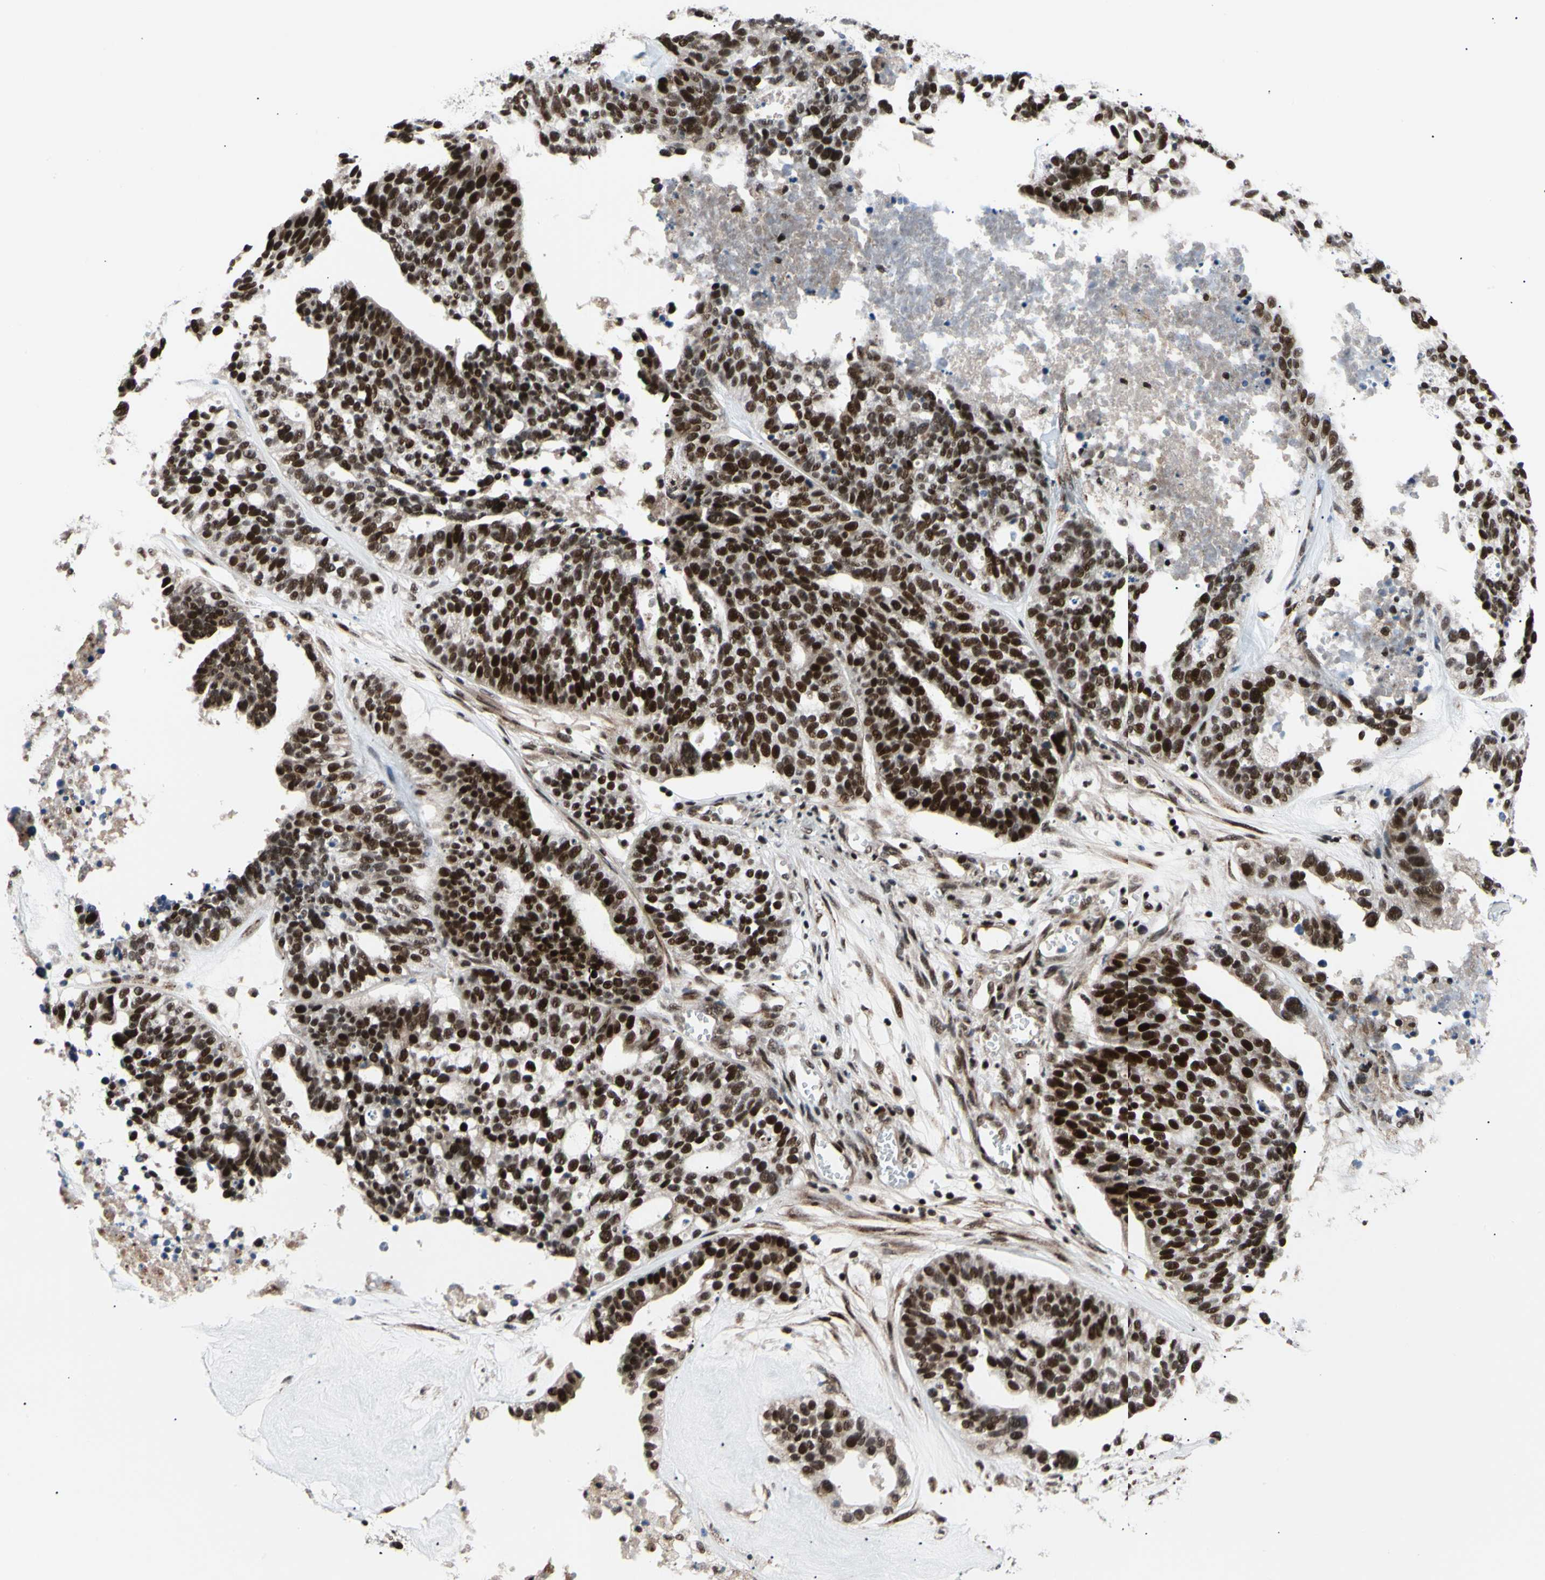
{"staining": {"intensity": "strong", "quantity": ">75%", "location": "nuclear"}, "tissue": "ovarian cancer", "cell_type": "Tumor cells", "image_type": "cancer", "snomed": [{"axis": "morphology", "description": "Cystadenocarcinoma, serous, NOS"}, {"axis": "topography", "description": "Ovary"}], "caption": "Immunohistochemical staining of human ovarian serous cystadenocarcinoma exhibits strong nuclear protein expression in approximately >75% of tumor cells.", "gene": "E2F1", "patient": {"sex": "female", "age": 59}}